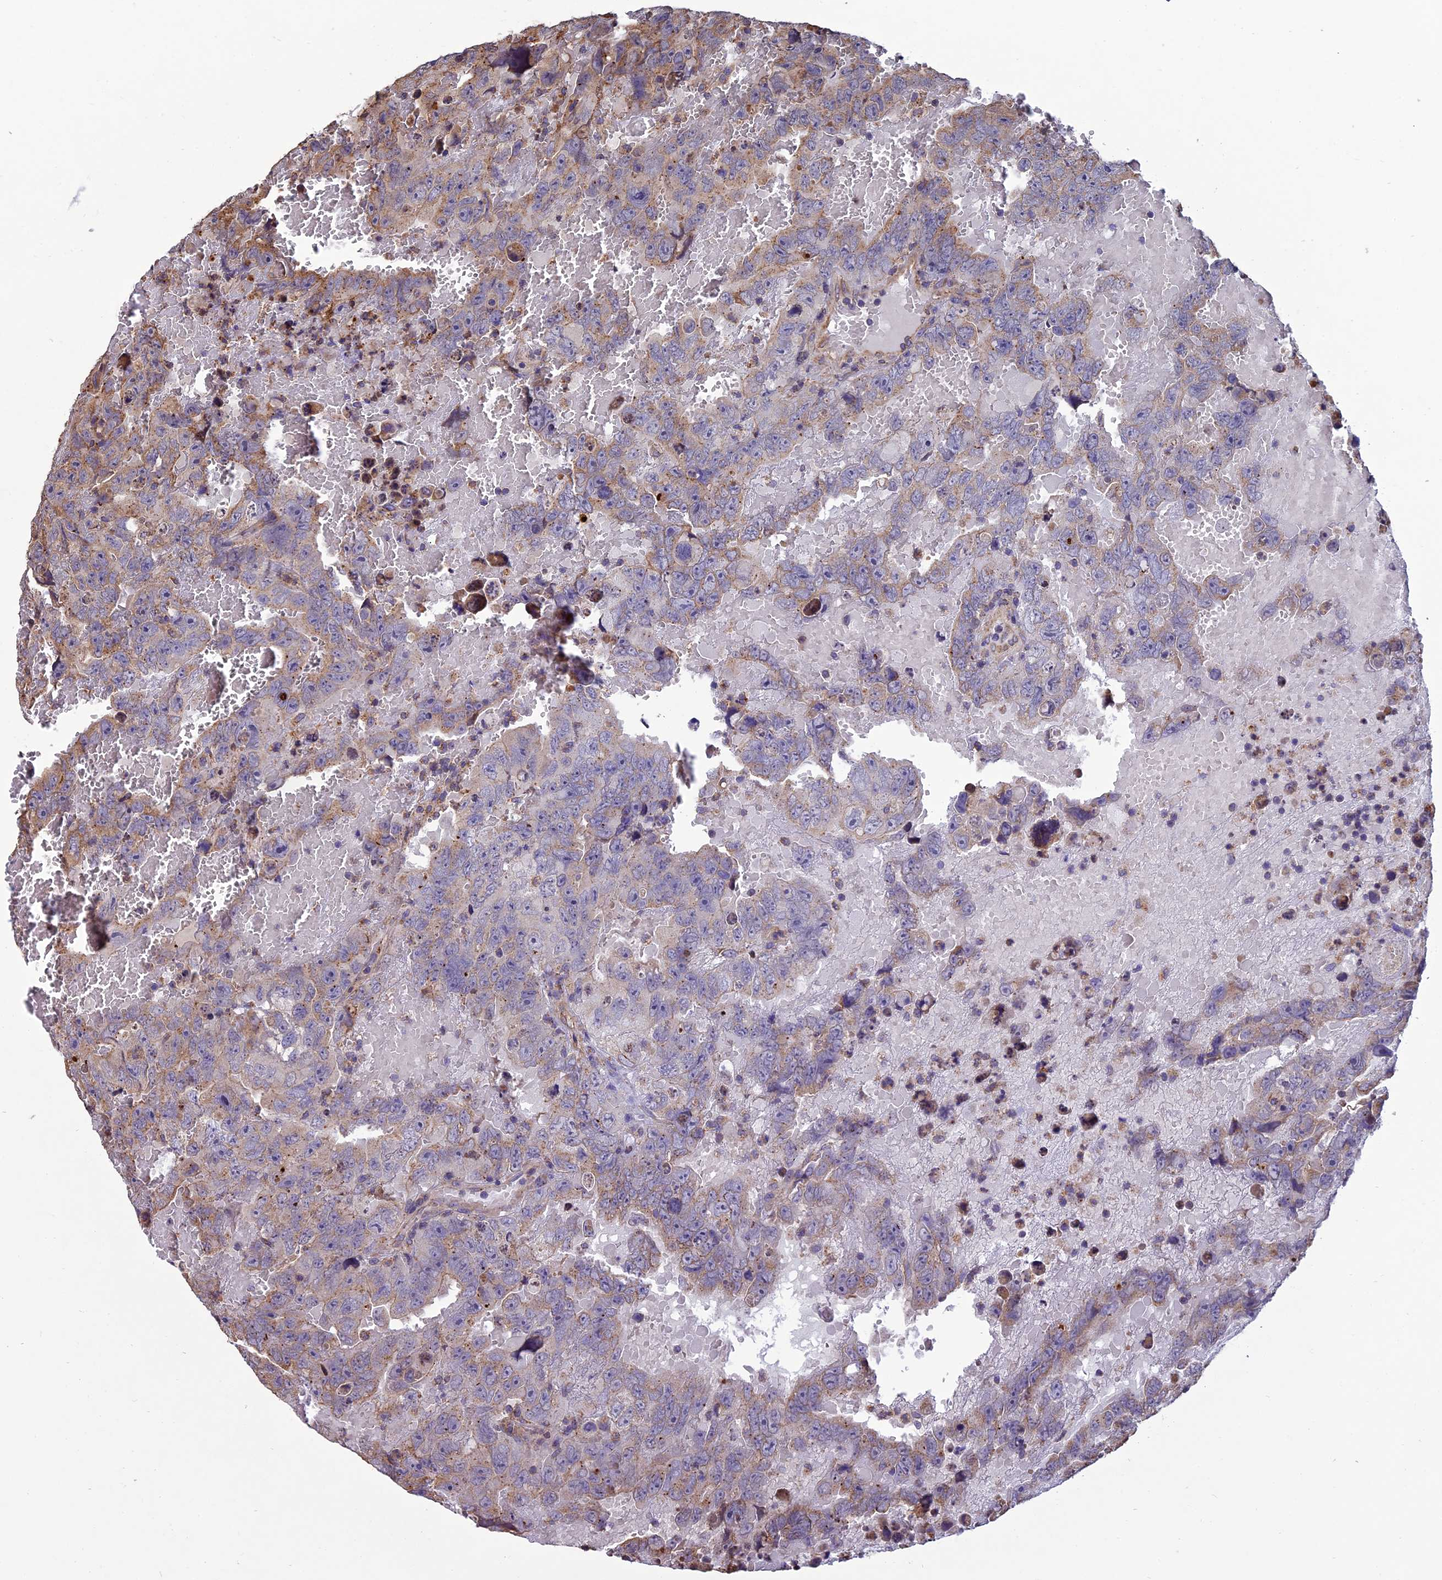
{"staining": {"intensity": "weak", "quantity": "25%-75%", "location": "cytoplasmic/membranous"}, "tissue": "testis cancer", "cell_type": "Tumor cells", "image_type": "cancer", "snomed": [{"axis": "morphology", "description": "Carcinoma, Embryonal, NOS"}, {"axis": "topography", "description": "Testis"}], "caption": "An image showing weak cytoplasmic/membranous expression in approximately 25%-75% of tumor cells in testis cancer, as visualized by brown immunohistochemical staining.", "gene": "CHMP2A", "patient": {"sex": "male", "age": 45}}